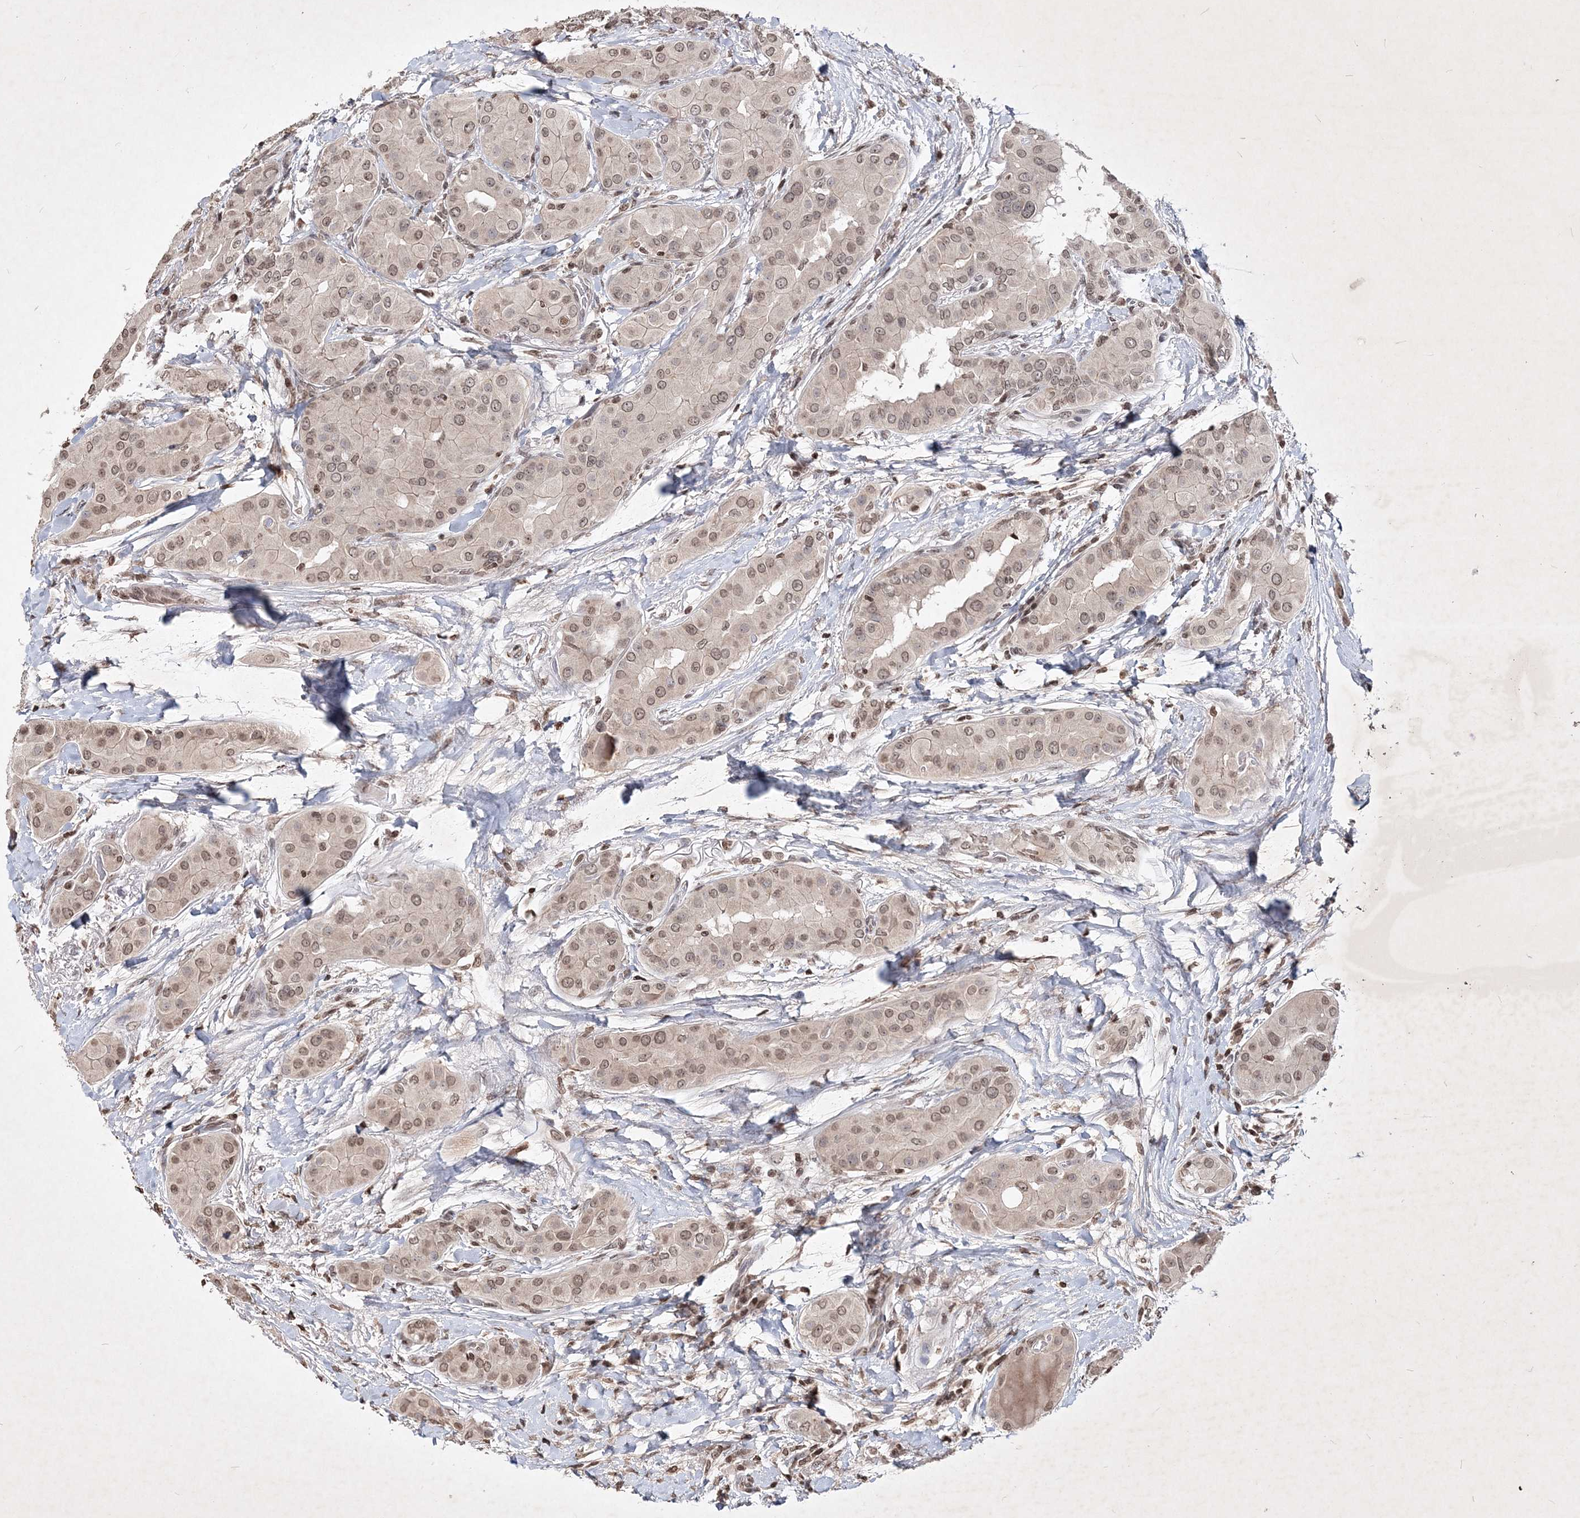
{"staining": {"intensity": "moderate", "quantity": ">75%", "location": "nuclear"}, "tissue": "thyroid cancer", "cell_type": "Tumor cells", "image_type": "cancer", "snomed": [{"axis": "morphology", "description": "Papillary adenocarcinoma, NOS"}, {"axis": "topography", "description": "Thyroid gland"}], "caption": "Protein staining of thyroid cancer (papillary adenocarcinoma) tissue shows moderate nuclear positivity in about >75% of tumor cells.", "gene": "SOWAHB", "patient": {"sex": "male", "age": 33}}